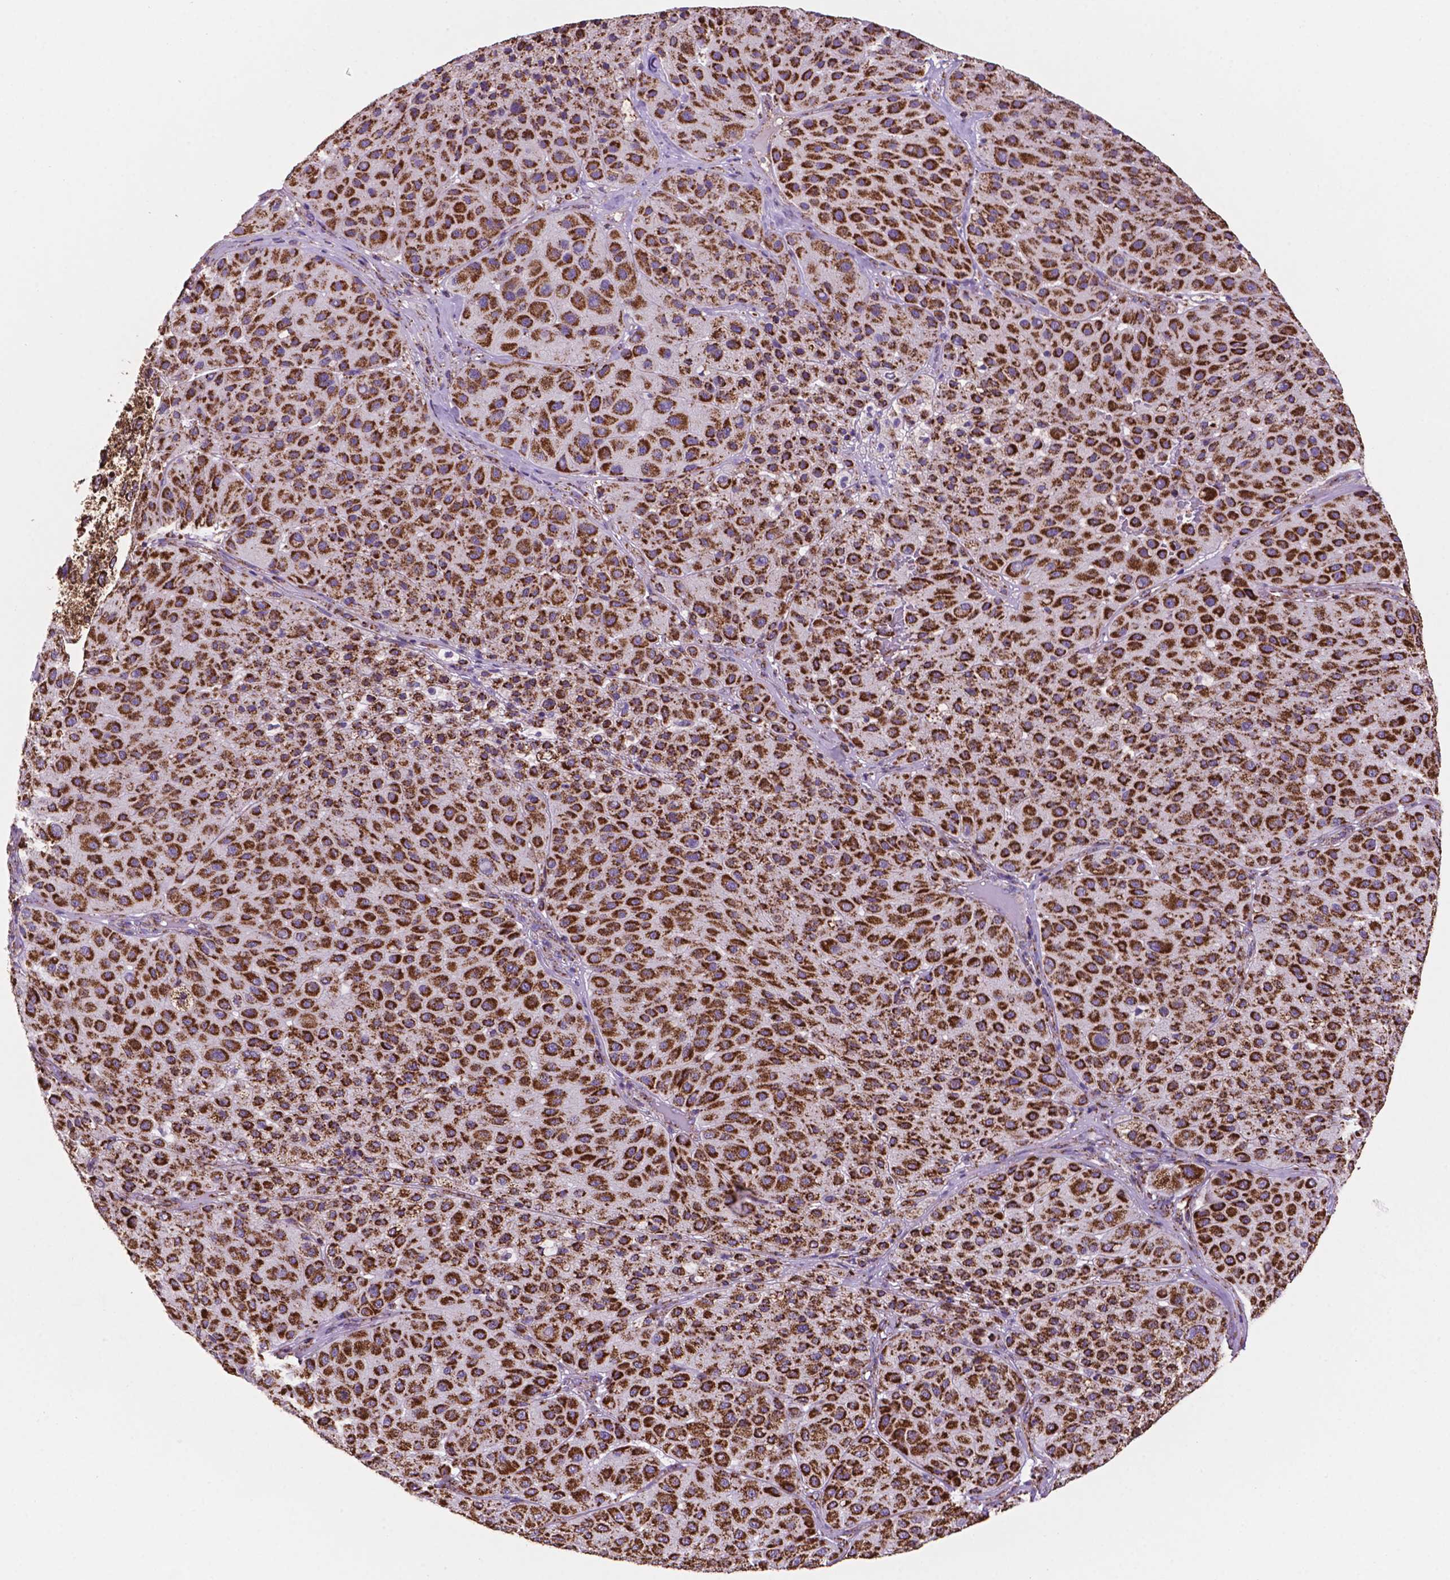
{"staining": {"intensity": "strong", "quantity": ">75%", "location": "cytoplasmic/membranous"}, "tissue": "melanoma", "cell_type": "Tumor cells", "image_type": "cancer", "snomed": [{"axis": "morphology", "description": "Malignant melanoma, Metastatic site"}, {"axis": "topography", "description": "Smooth muscle"}], "caption": "Immunohistochemical staining of human melanoma demonstrates high levels of strong cytoplasmic/membranous protein staining in approximately >75% of tumor cells. (DAB IHC, brown staining for protein, blue staining for nuclei).", "gene": "HSPD1", "patient": {"sex": "male", "age": 41}}